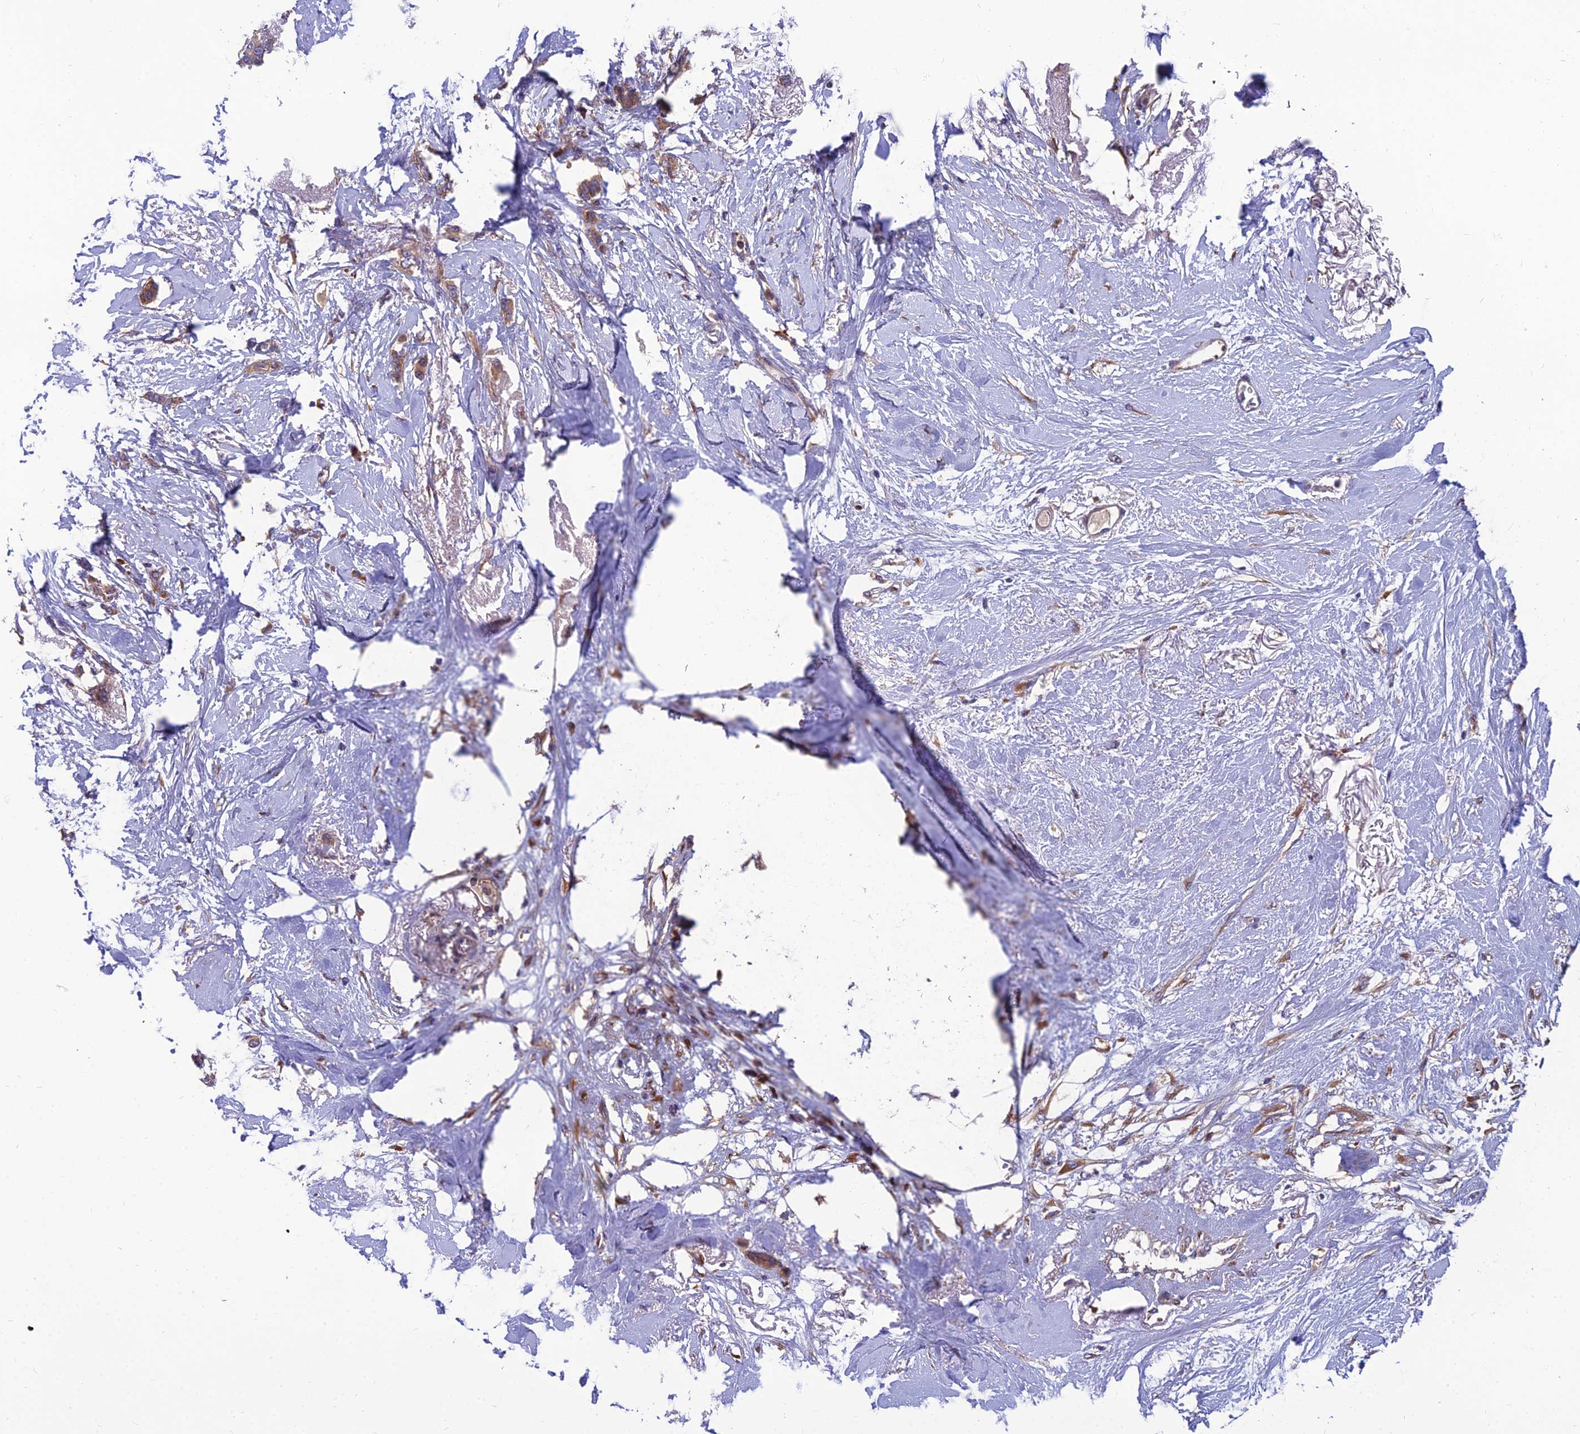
{"staining": {"intensity": "moderate", "quantity": ">75%", "location": "cytoplasmic/membranous"}, "tissue": "breast cancer", "cell_type": "Tumor cells", "image_type": "cancer", "snomed": [{"axis": "morphology", "description": "Duct carcinoma"}, {"axis": "topography", "description": "Breast"}], "caption": "An immunohistochemistry histopathology image of neoplastic tissue is shown. Protein staining in brown highlights moderate cytoplasmic/membranous positivity in infiltrating ductal carcinoma (breast) within tumor cells.", "gene": "UMAD1", "patient": {"sex": "female", "age": 72}}